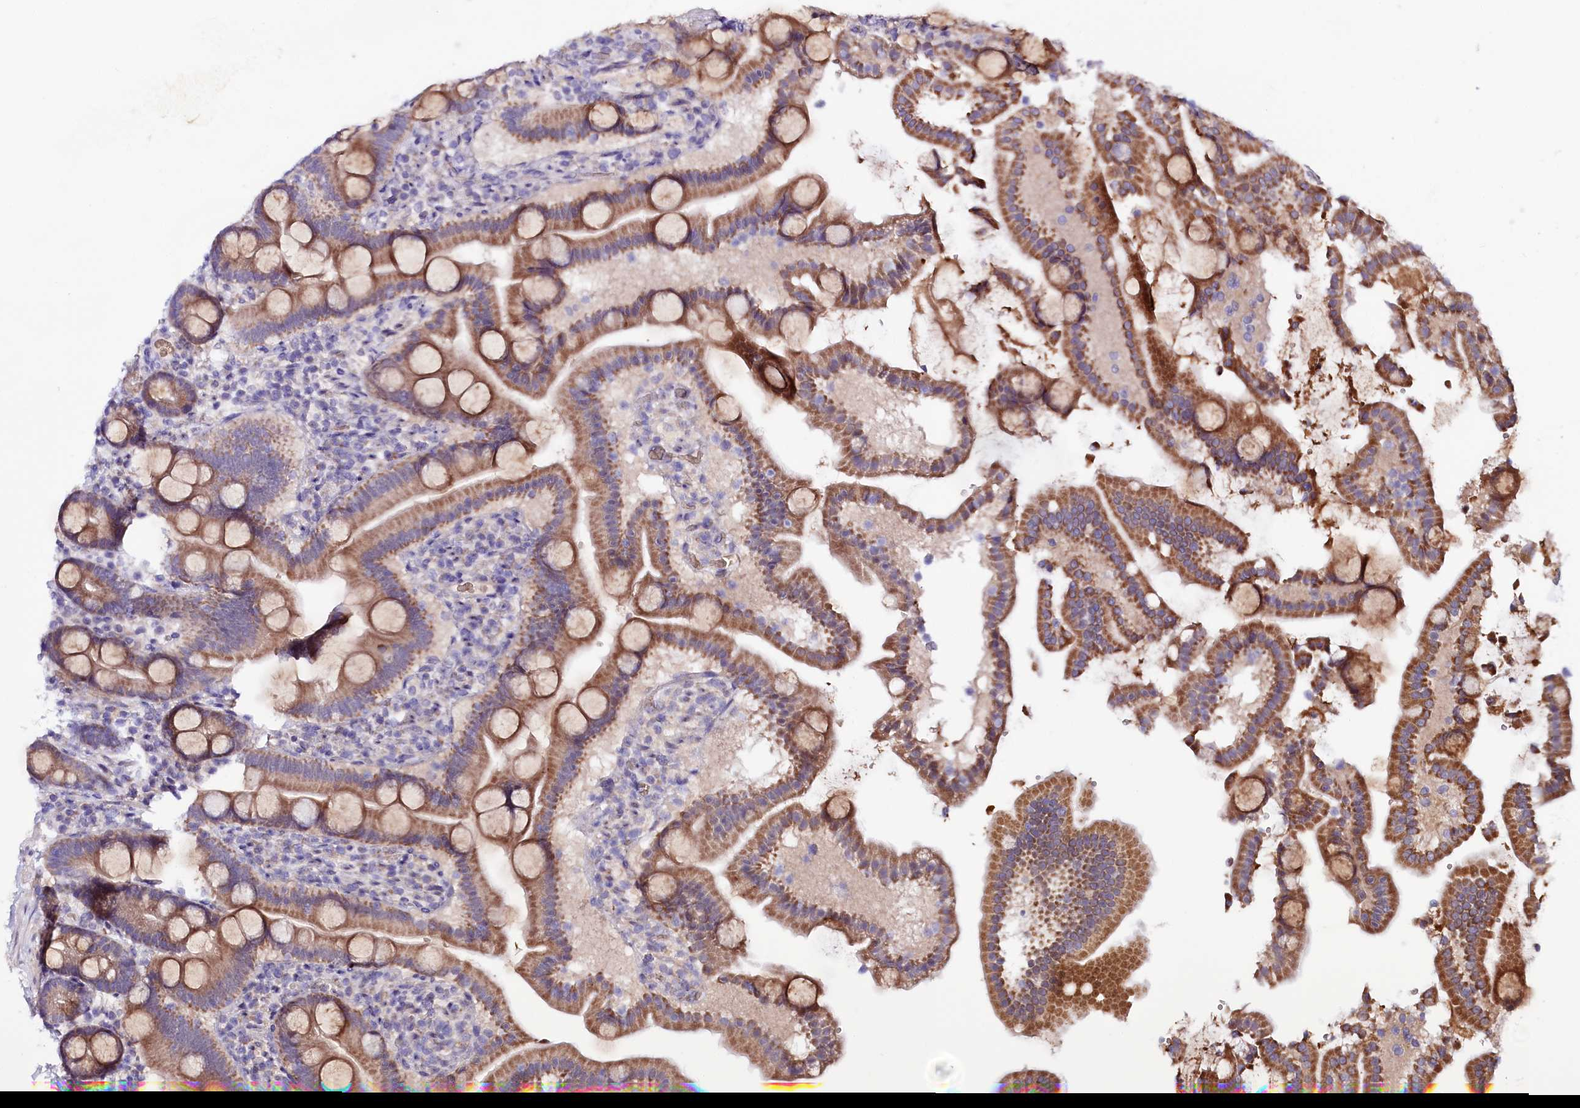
{"staining": {"intensity": "strong", "quantity": ">75%", "location": "cytoplasmic/membranous"}, "tissue": "duodenum", "cell_type": "Glandular cells", "image_type": "normal", "snomed": [{"axis": "morphology", "description": "Normal tissue, NOS"}, {"axis": "topography", "description": "Duodenum"}], "caption": "An IHC micrograph of benign tissue is shown. Protein staining in brown labels strong cytoplasmic/membranous positivity in duodenum within glandular cells. The protein of interest is shown in brown color, while the nuclei are stained blue.", "gene": "CEP295", "patient": {"sex": "male", "age": 55}}